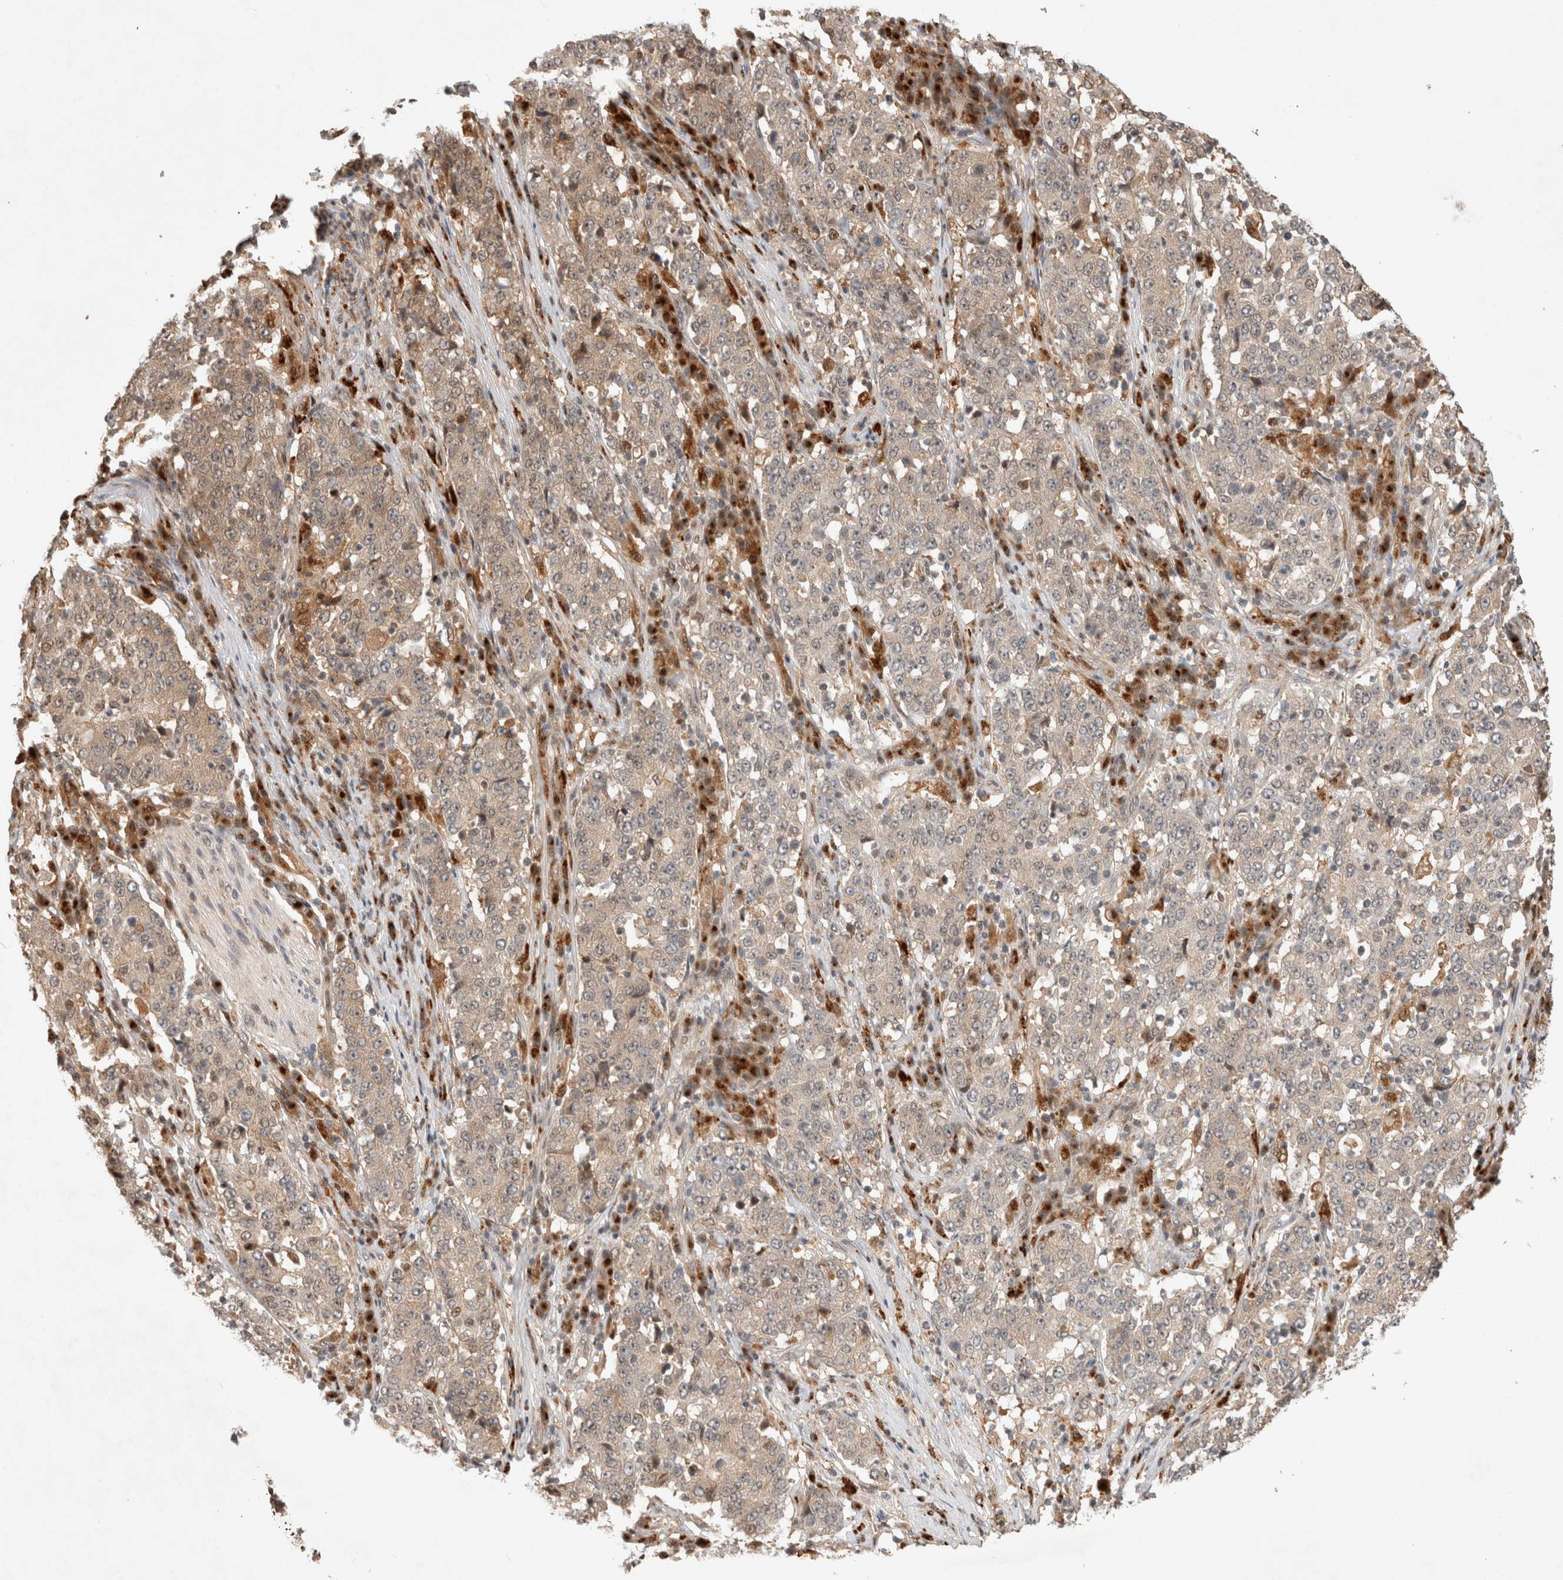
{"staining": {"intensity": "weak", "quantity": "25%-75%", "location": "cytoplasmic/membranous,nuclear"}, "tissue": "stomach cancer", "cell_type": "Tumor cells", "image_type": "cancer", "snomed": [{"axis": "morphology", "description": "Adenocarcinoma, NOS"}, {"axis": "topography", "description": "Stomach"}], "caption": "Weak cytoplasmic/membranous and nuclear protein staining is present in approximately 25%-75% of tumor cells in stomach cancer (adenocarcinoma).", "gene": "OTUD6B", "patient": {"sex": "male", "age": 59}}